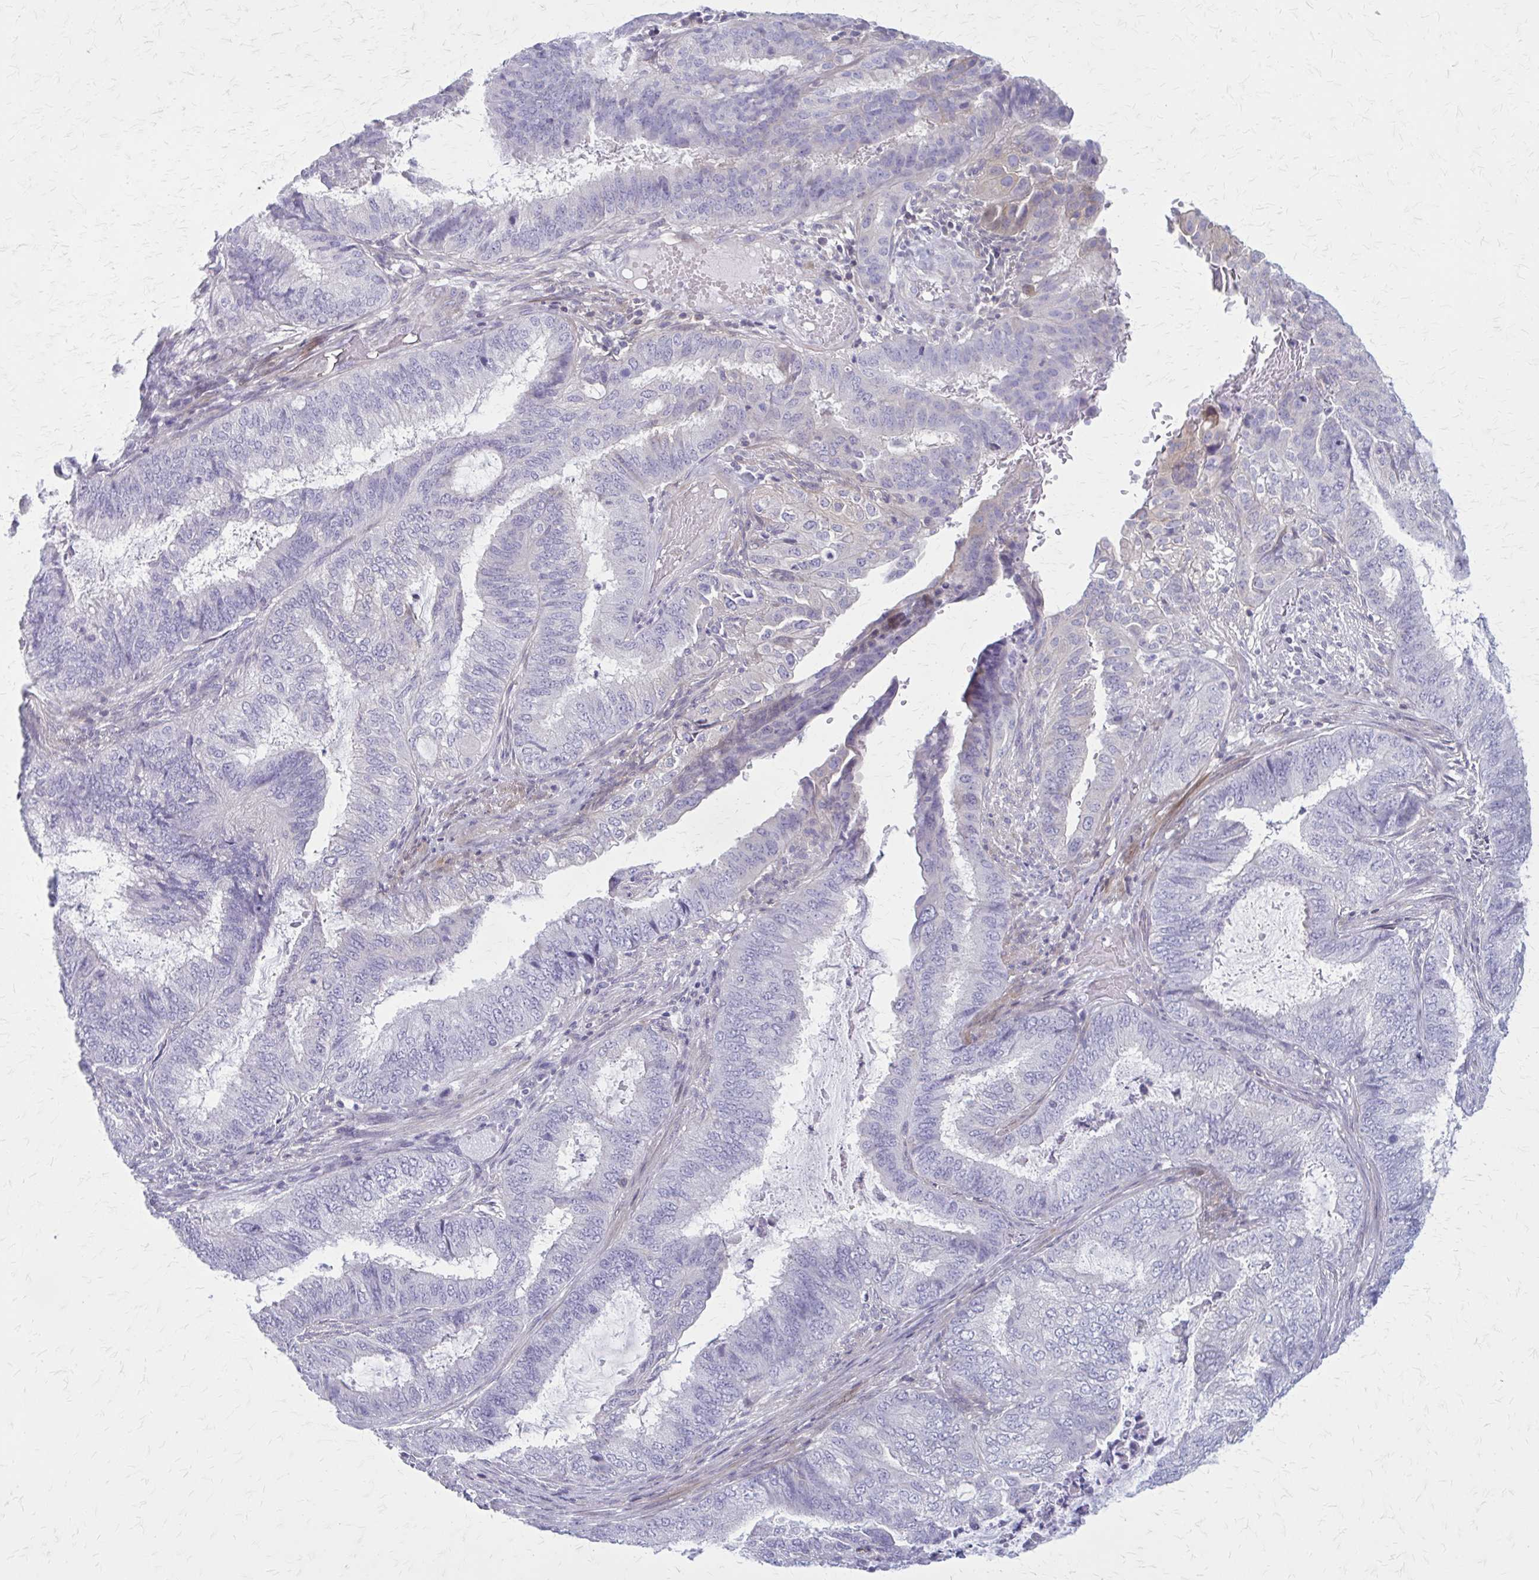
{"staining": {"intensity": "negative", "quantity": "none", "location": "none"}, "tissue": "endometrial cancer", "cell_type": "Tumor cells", "image_type": "cancer", "snomed": [{"axis": "morphology", "description": "Adenocarcinoma, NOS"}, {"axis": "topography", "description": "Endometrium"}], "caption": "An immunohistochemistry (IHC) photomicrograph of adenocarcinoma (endometrial) is shown. There is no staining in tumor cells of adenocarcinoma (endometrial).", "gene": "PITPNM1", "patient": {"sex": "female", "age": 51}}